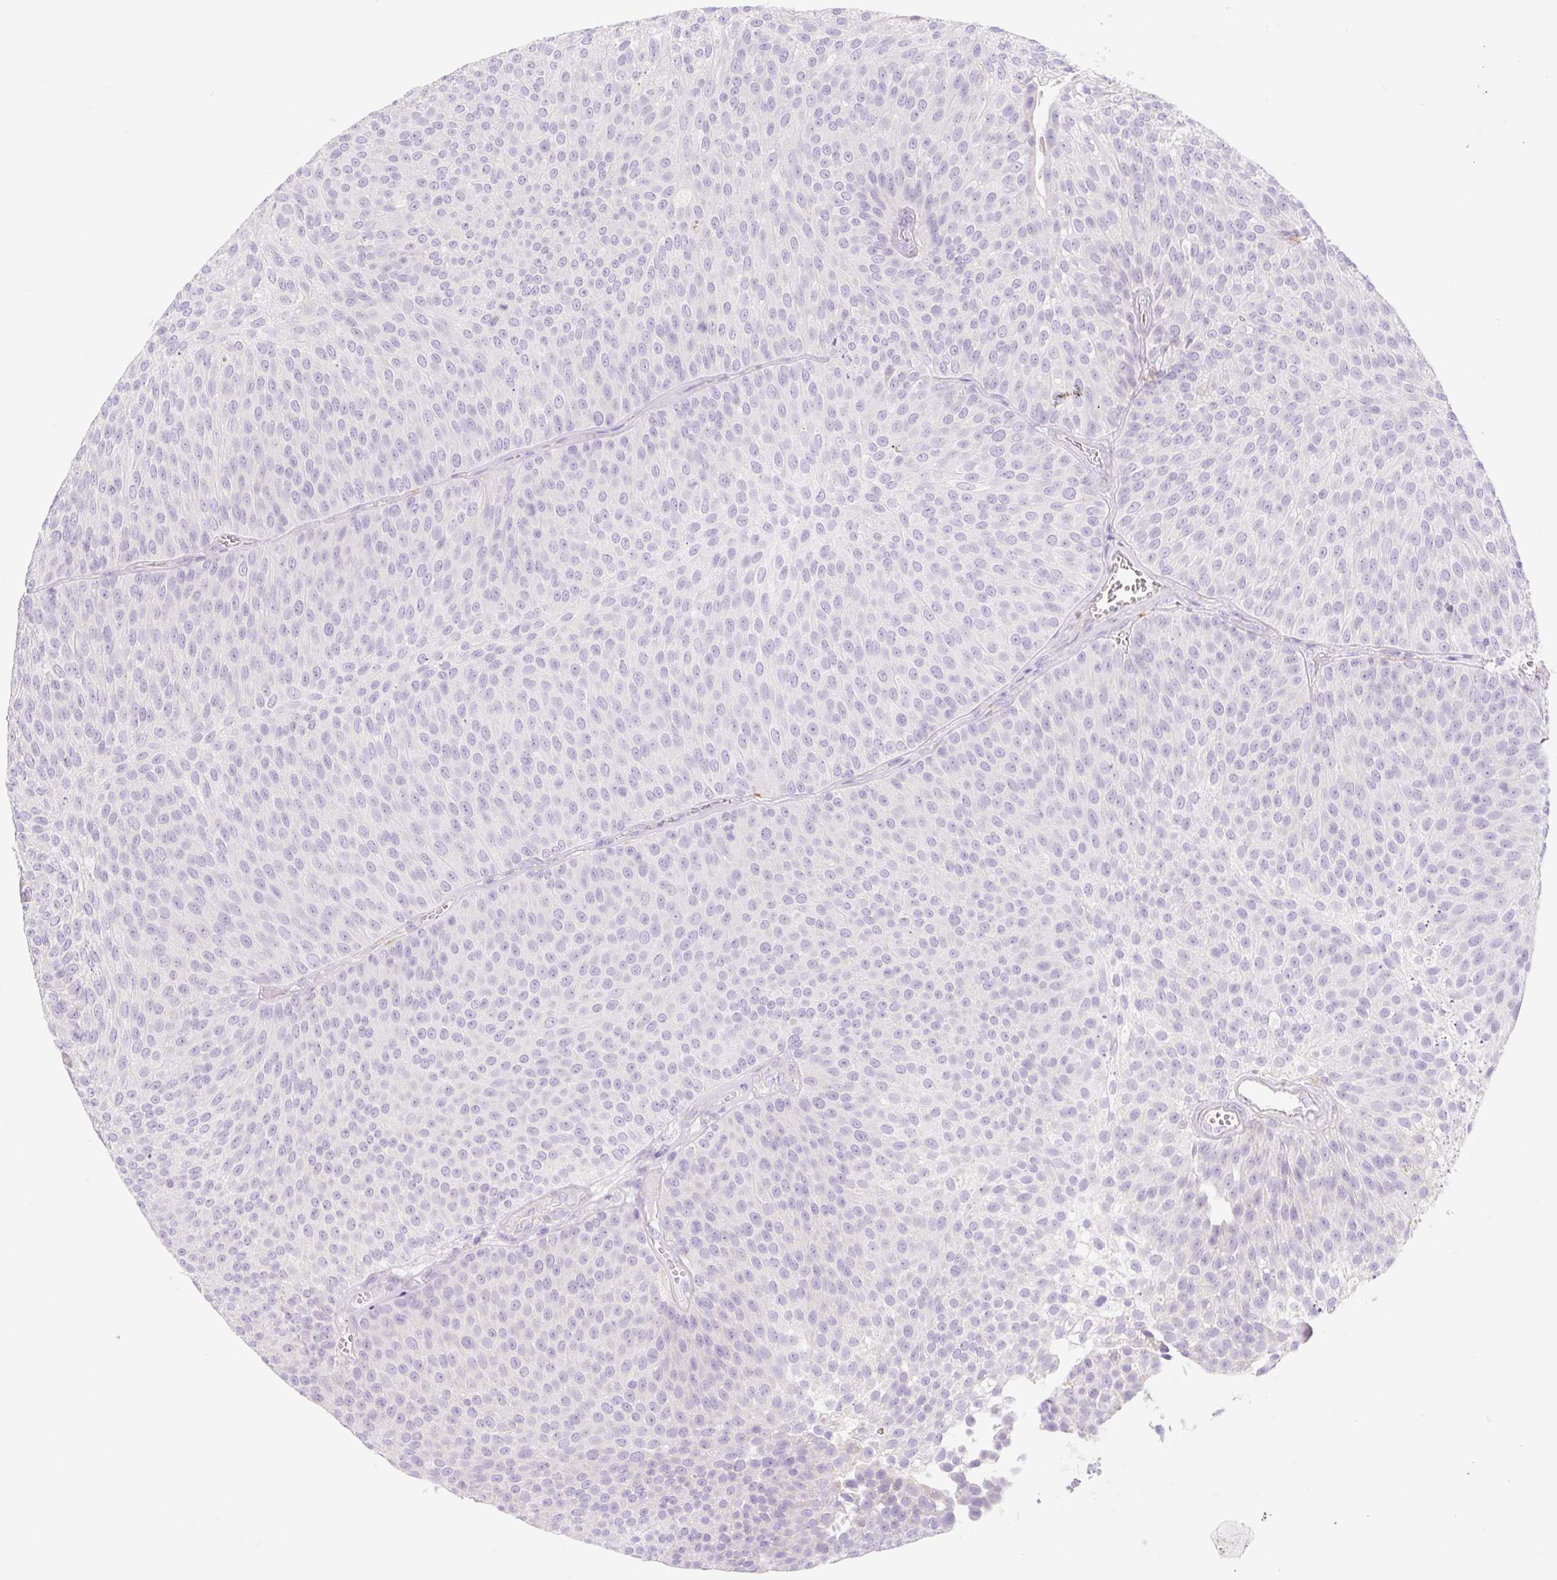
{"staining": {"intensity": "negative", "quantity": "none", "location": "none"}, "tissue": "urothelial cancer", "cell_type": "Tumor cells", "image_type": "cancer", "snomed": [{"axis": "morphology", "description": "Urothelial carcinoma, Low grade"}, {"axis": "topography", "description": "Urinary bladder"}], "caption": "Protein analysis of low-grade urothelial carcinoma reveals no significant positivity in tumor cells. (Stains: DAB immunohistochemistry (IHC) with hematoxylin counter stain, Microscopy: brightfield microscopy at high magnification).", "gene": "CLEC3A", "patient": {"sex": "female", "age": 79}}